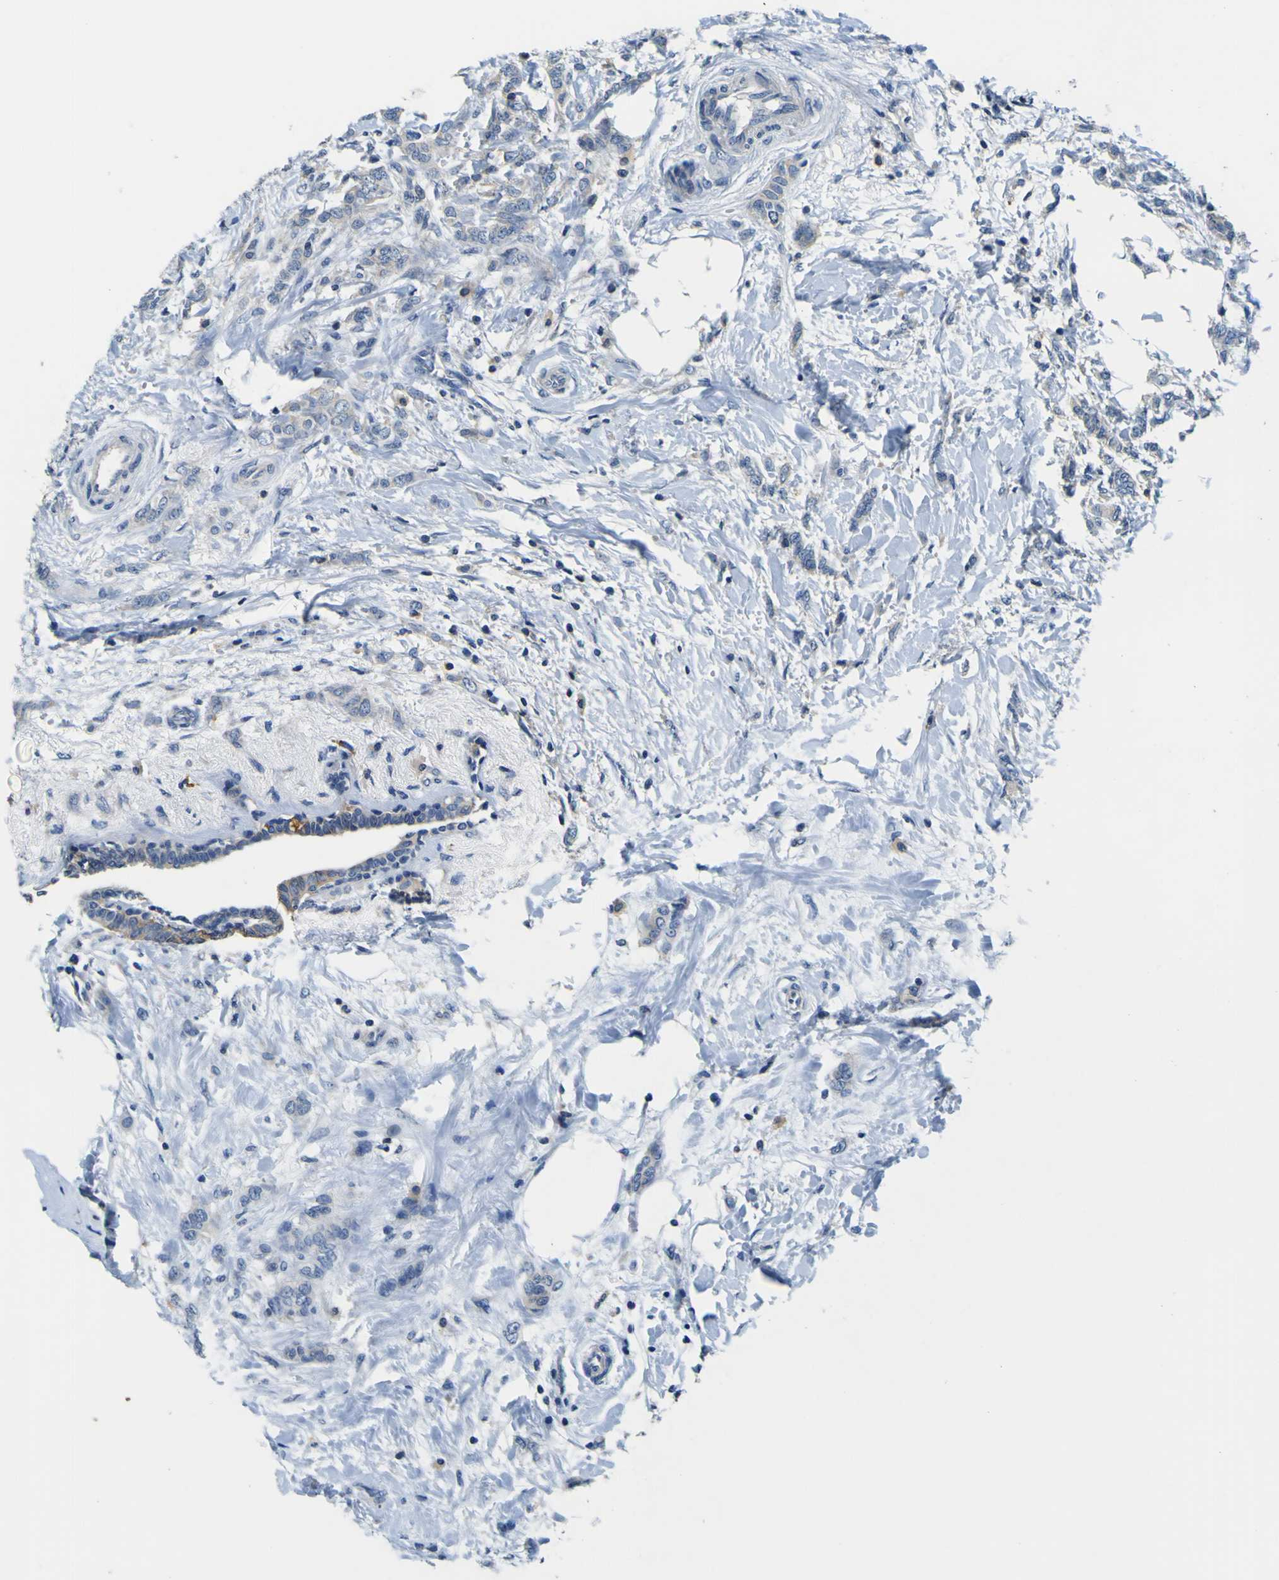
{"staining": {"intensity": "weak", "quantity": "<25%", "location": "cytoplasmic/membranous"}, "tissue": "breast cancer", "cell_type": "Tumor cells", "image_type": "cancer", "snomed": [{"axis": "morphology", "description": "Lobular carcinoma, in situ"}, {"axis": "morphology", "description": "Lobular carcinoma"}, {"axis": "topography", "description": "Breast"}], "caption": "High magnification brightfield microscopy of lobular carcinoma in situ (breast) stained with DAB (brown) and counterstained with hematoxylin (blue): tumor cells show no significant staining. Brightfield microscopy of immunohistochemistry stained with DAB (brown) and hematoxylin (blue), captured at high magnification.", "gene": "TNIK", "patient": {"sex": "female", "age": 41}}